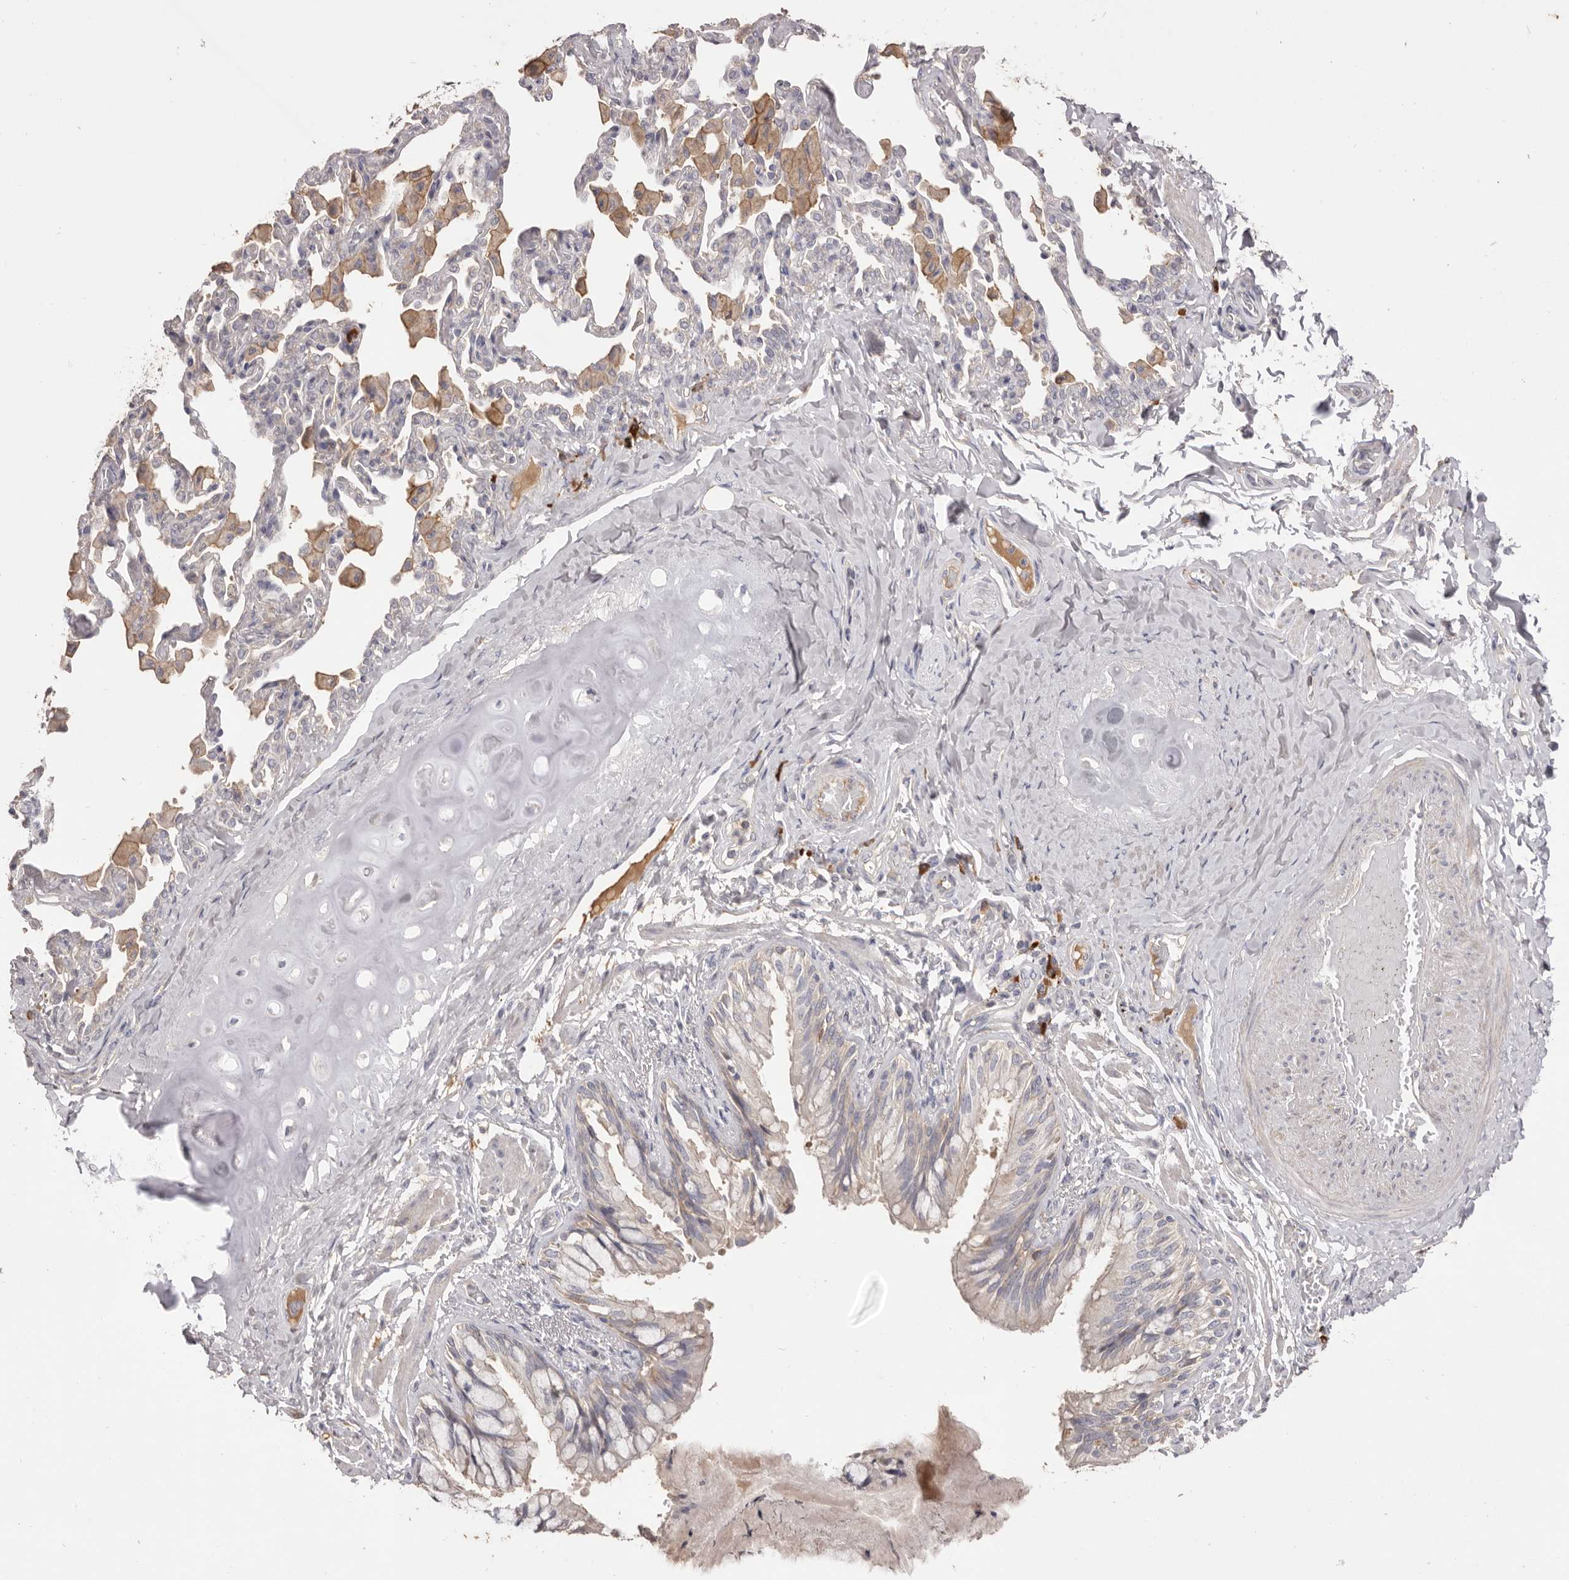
{"staining": {"intensity": "weak", "quantity": "25%-75%", "location": "cytoplasmic/membranous"}, "tissue": "bronchus", "cell_type": "Respiratory epithelial cells", "image_type": "normal", "snomed": [{"axis": "morphology", "description": "Normal tissue, NOS"}, {"axis": "morphology", "description": "Inflammation, NOS"}, {"axis": "topography", "description": "Lung"}], "caption": "A brown stain shows weak cytoplasmic/membranous positivity of a protein in respiratory epithelial cells of unremarkable human bronchus. (DAB IHC with brightfield microscopy, high magnification).", "gene": "HCAR2", "patient": {"sex": "female", "age": 46}}